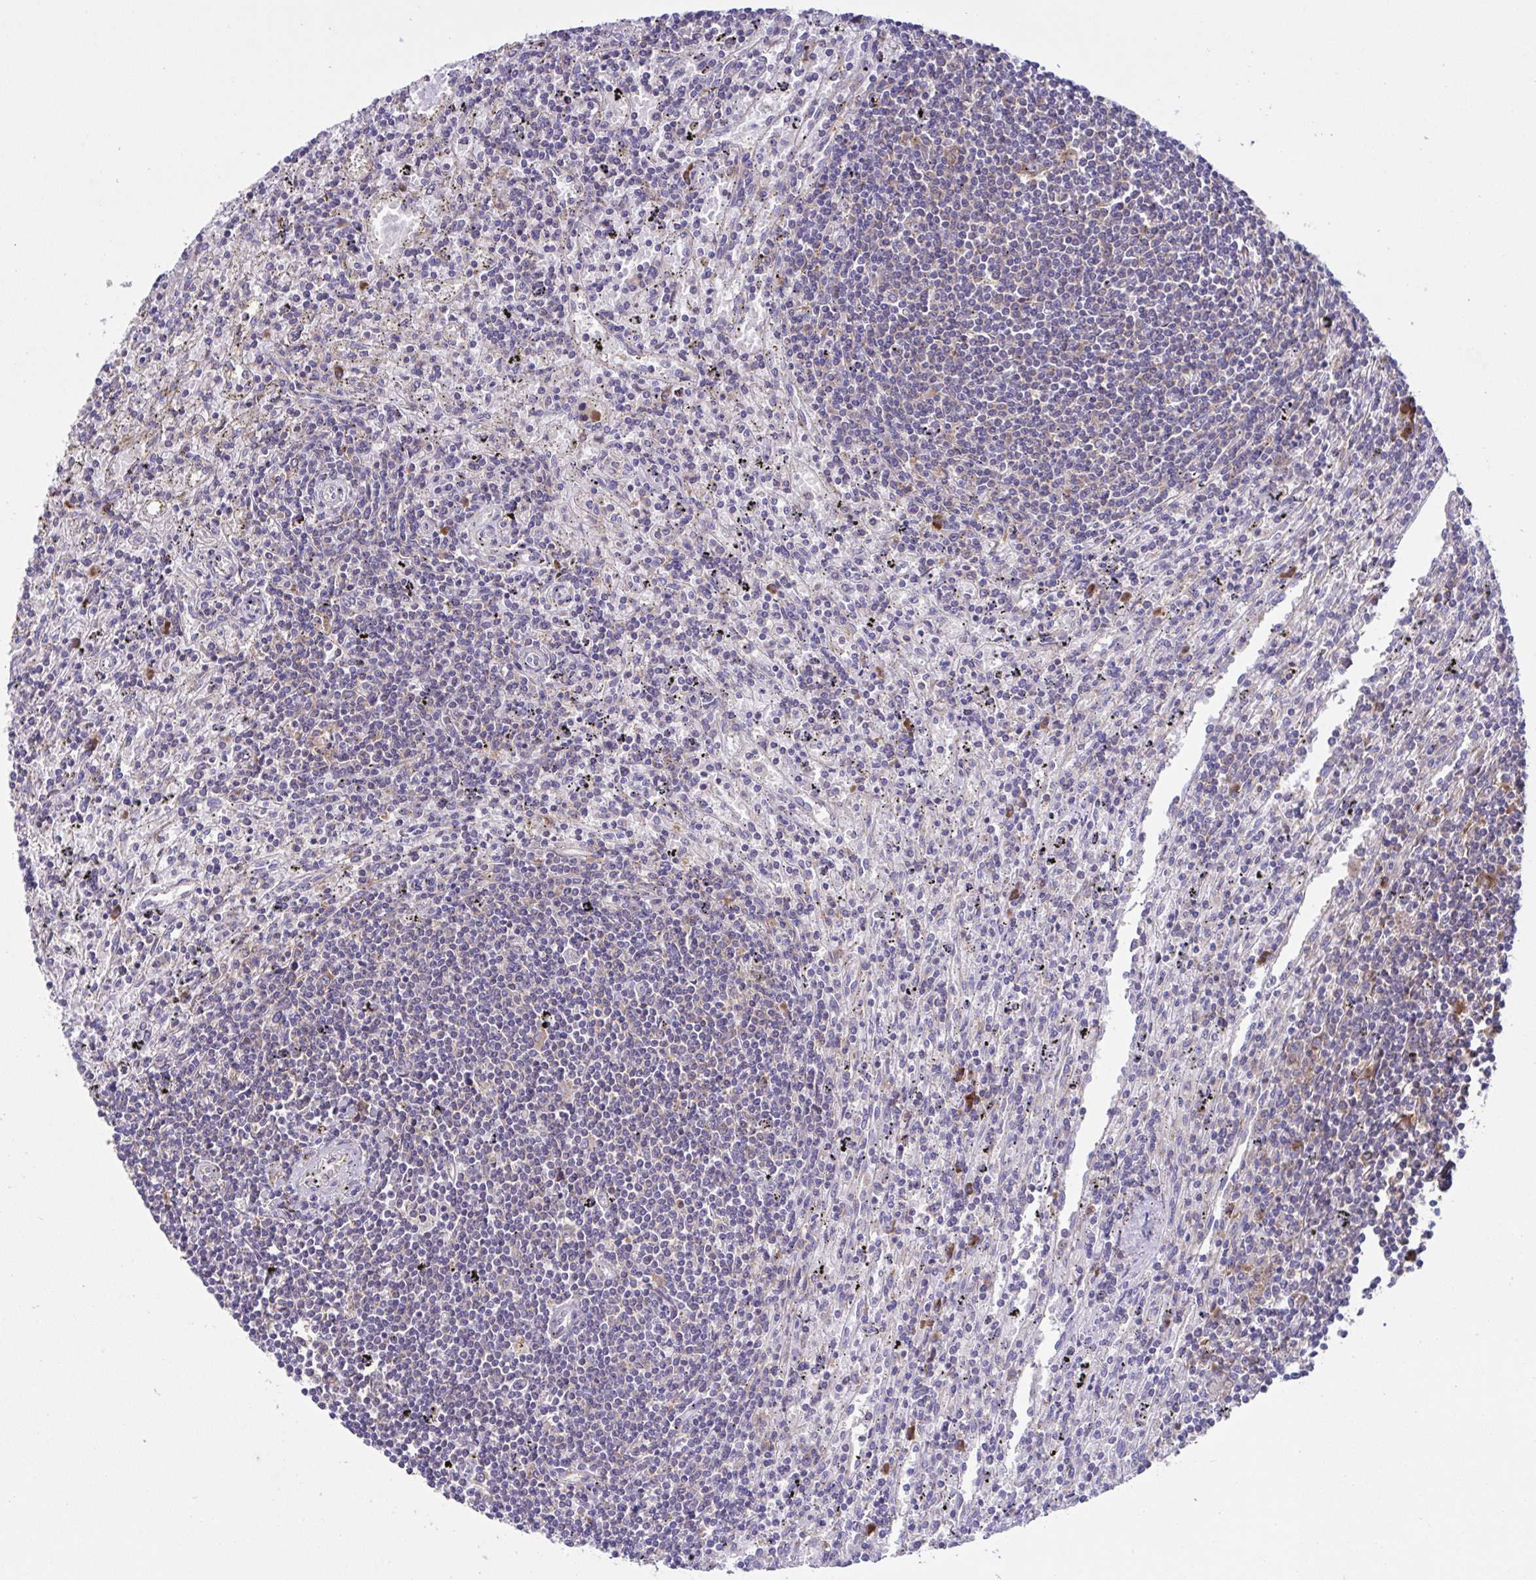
{"staining": {"intensity": "negative", "quantity": "none", "location": "none"}, "tissue": "lymphoma", "cell_type": "Tumor cells", "image_type": "cancer", "snomed": [{"axis": "morphology", "description": "Malignant lymphoma, non-Hodgkin's type, Low grade"}, {"axis": "topography", "description": "Spleen"}], "caption": "There is no significant staining in tumor cells of malignant lymphoma, non-Hodgkin's type (low-grade).", "gene": "FAU", "patient": {"sex": "male", "age": 76}}